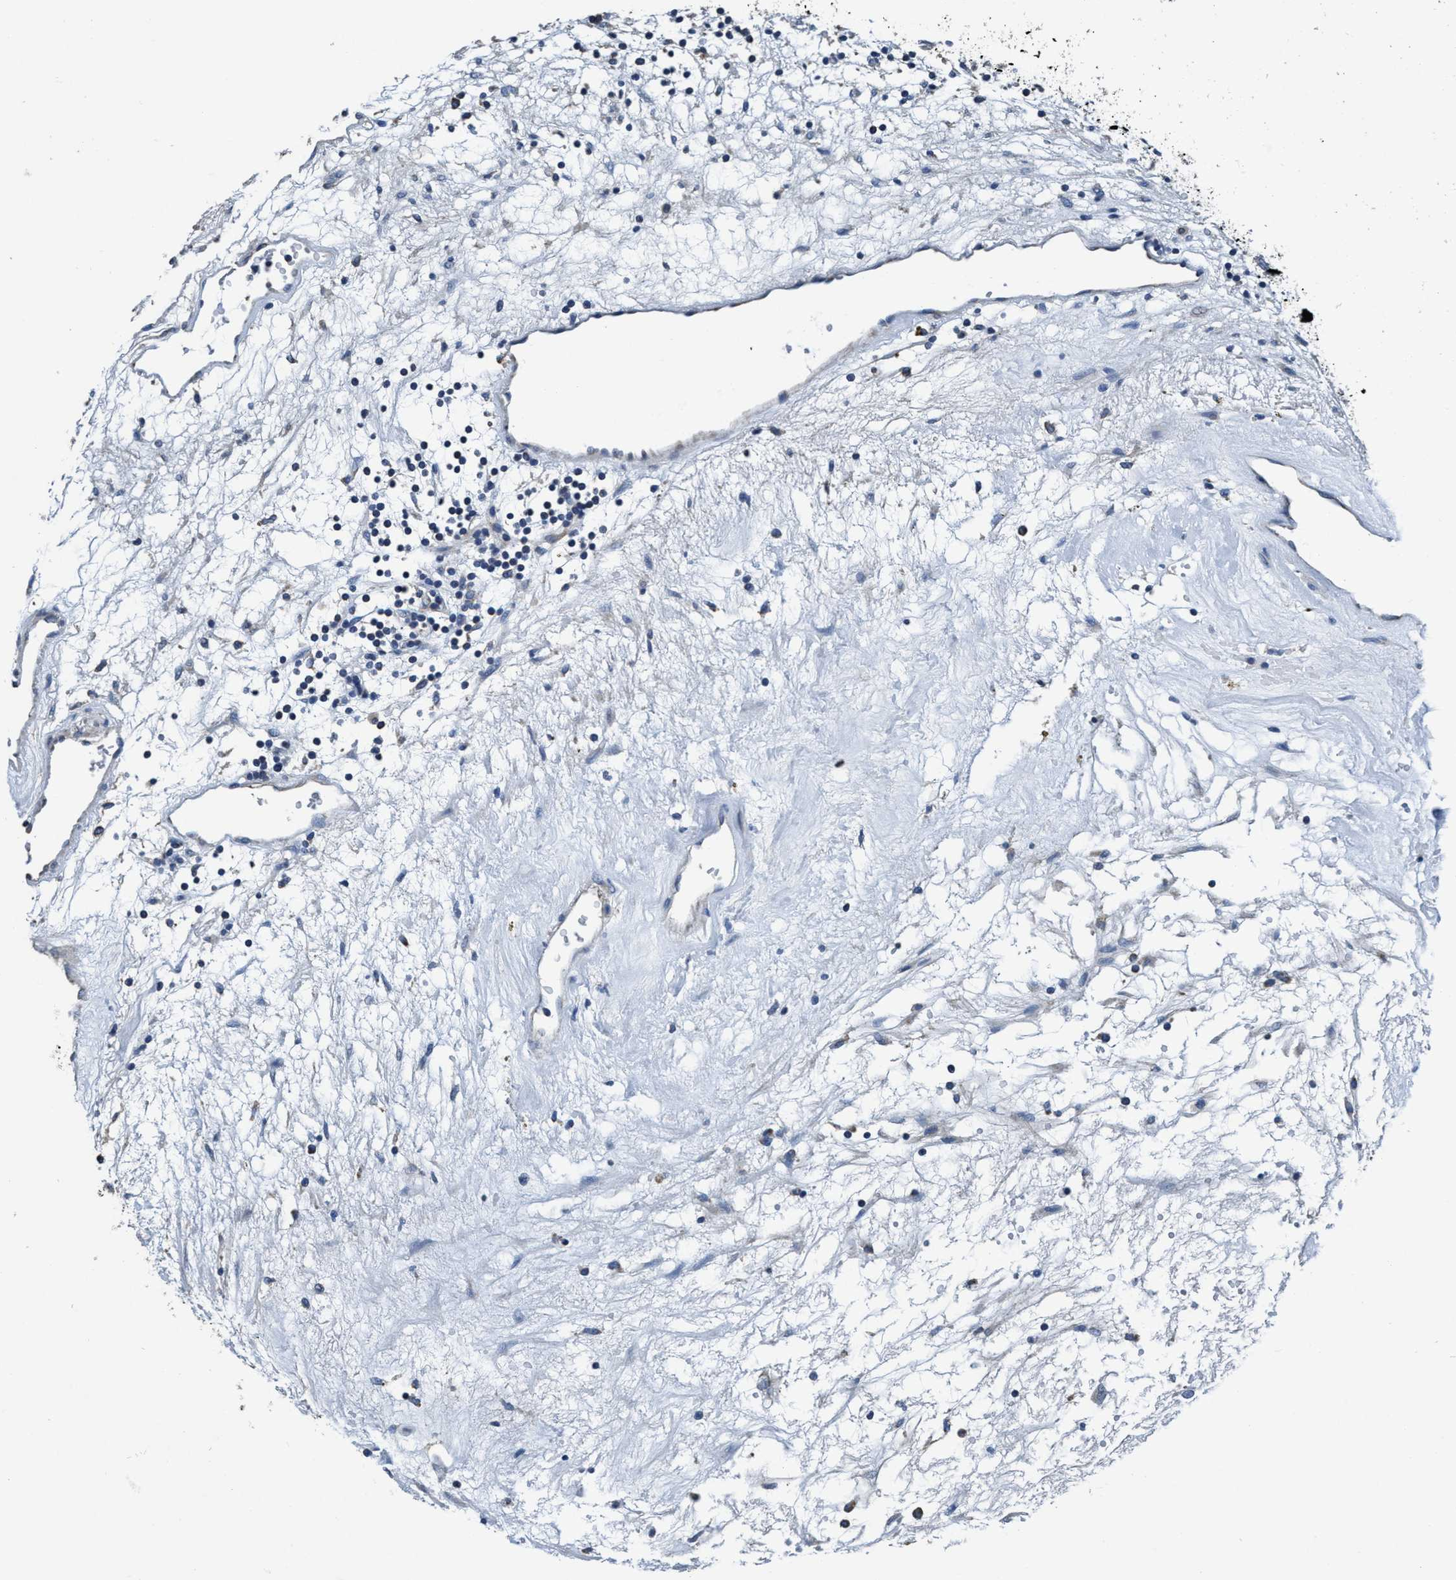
{"staining": {"intensity": "negative", "quantity": "none", "location": "none"}, "tissue": "renal cancer", "cell_type": "Tumor cells", "image_type": "cancer", "snomed": [{"axis": "morphology", "description": "Adenocarcinoma, NOS"}, {"axis": "topography", "description": "Kidney"}], "caption": "Immunohistochemistry (IHC) micrograph of human renal adenocarcinoma stained for a protein (brown), which reveals no positivity in tumor cells. Nuclei are stained in blue.", "gene": "ANKFN1", "patient": {"sex": "male", "age": 59}}